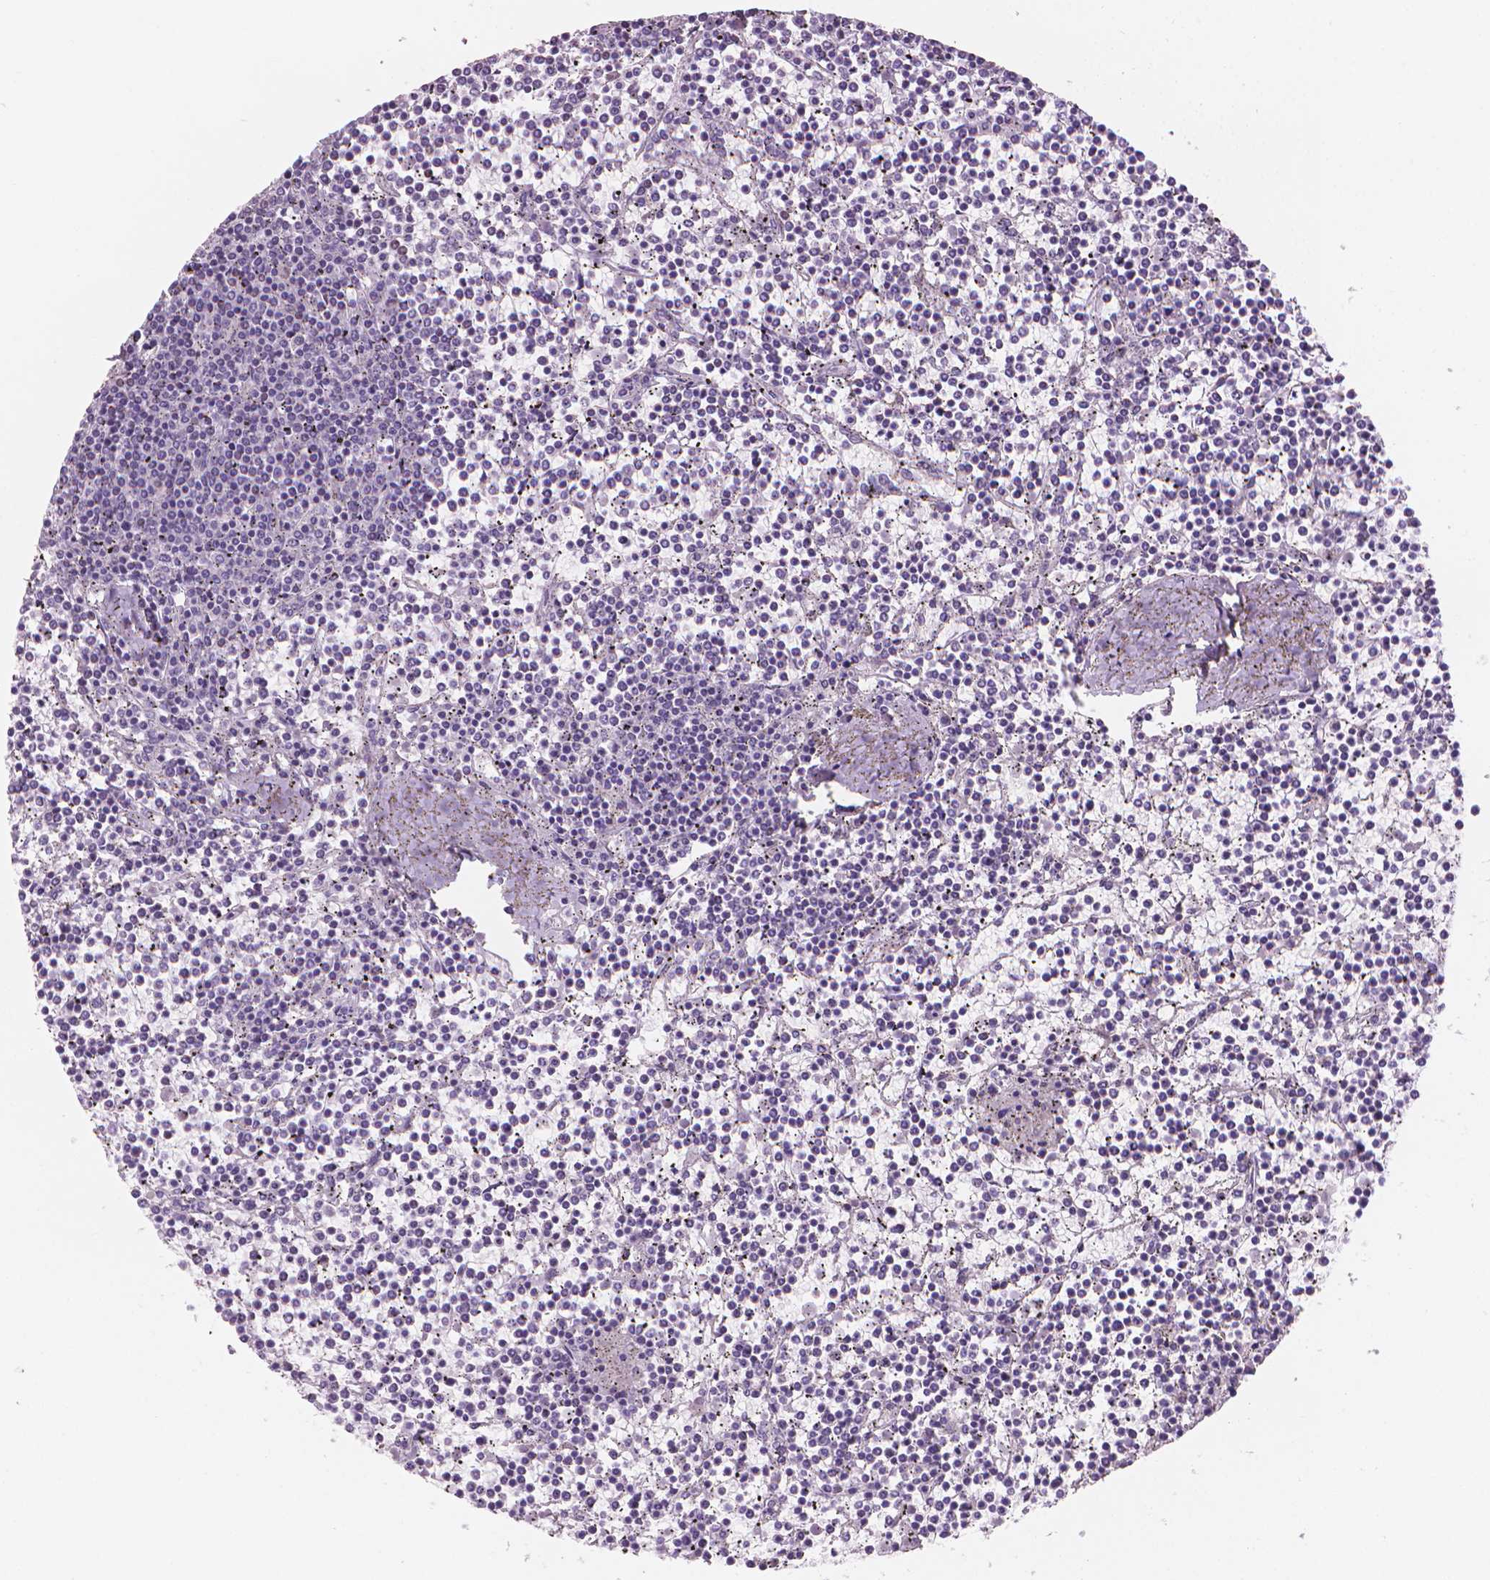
{"staining": {"intensity": "negative", "quantity": "none", "location": "none"}, "tissue": "lymphoma", "cell_type": "Tumor cells", "image_type": "cancer", "snomed": [{"axis": "morphology", "description": "Malignant lymphoma, non-Hodgkin's type, Low grade"}, {"axis": "topography", "description": "Spleen"}], "caption": "IHC image of neoplastic tissue: human lymphoma stained with DAB demonstrates no significant protein positivity in tumor cells.", "gene": "PIAS2", "patient": {"sex": "female", "age": 19}}